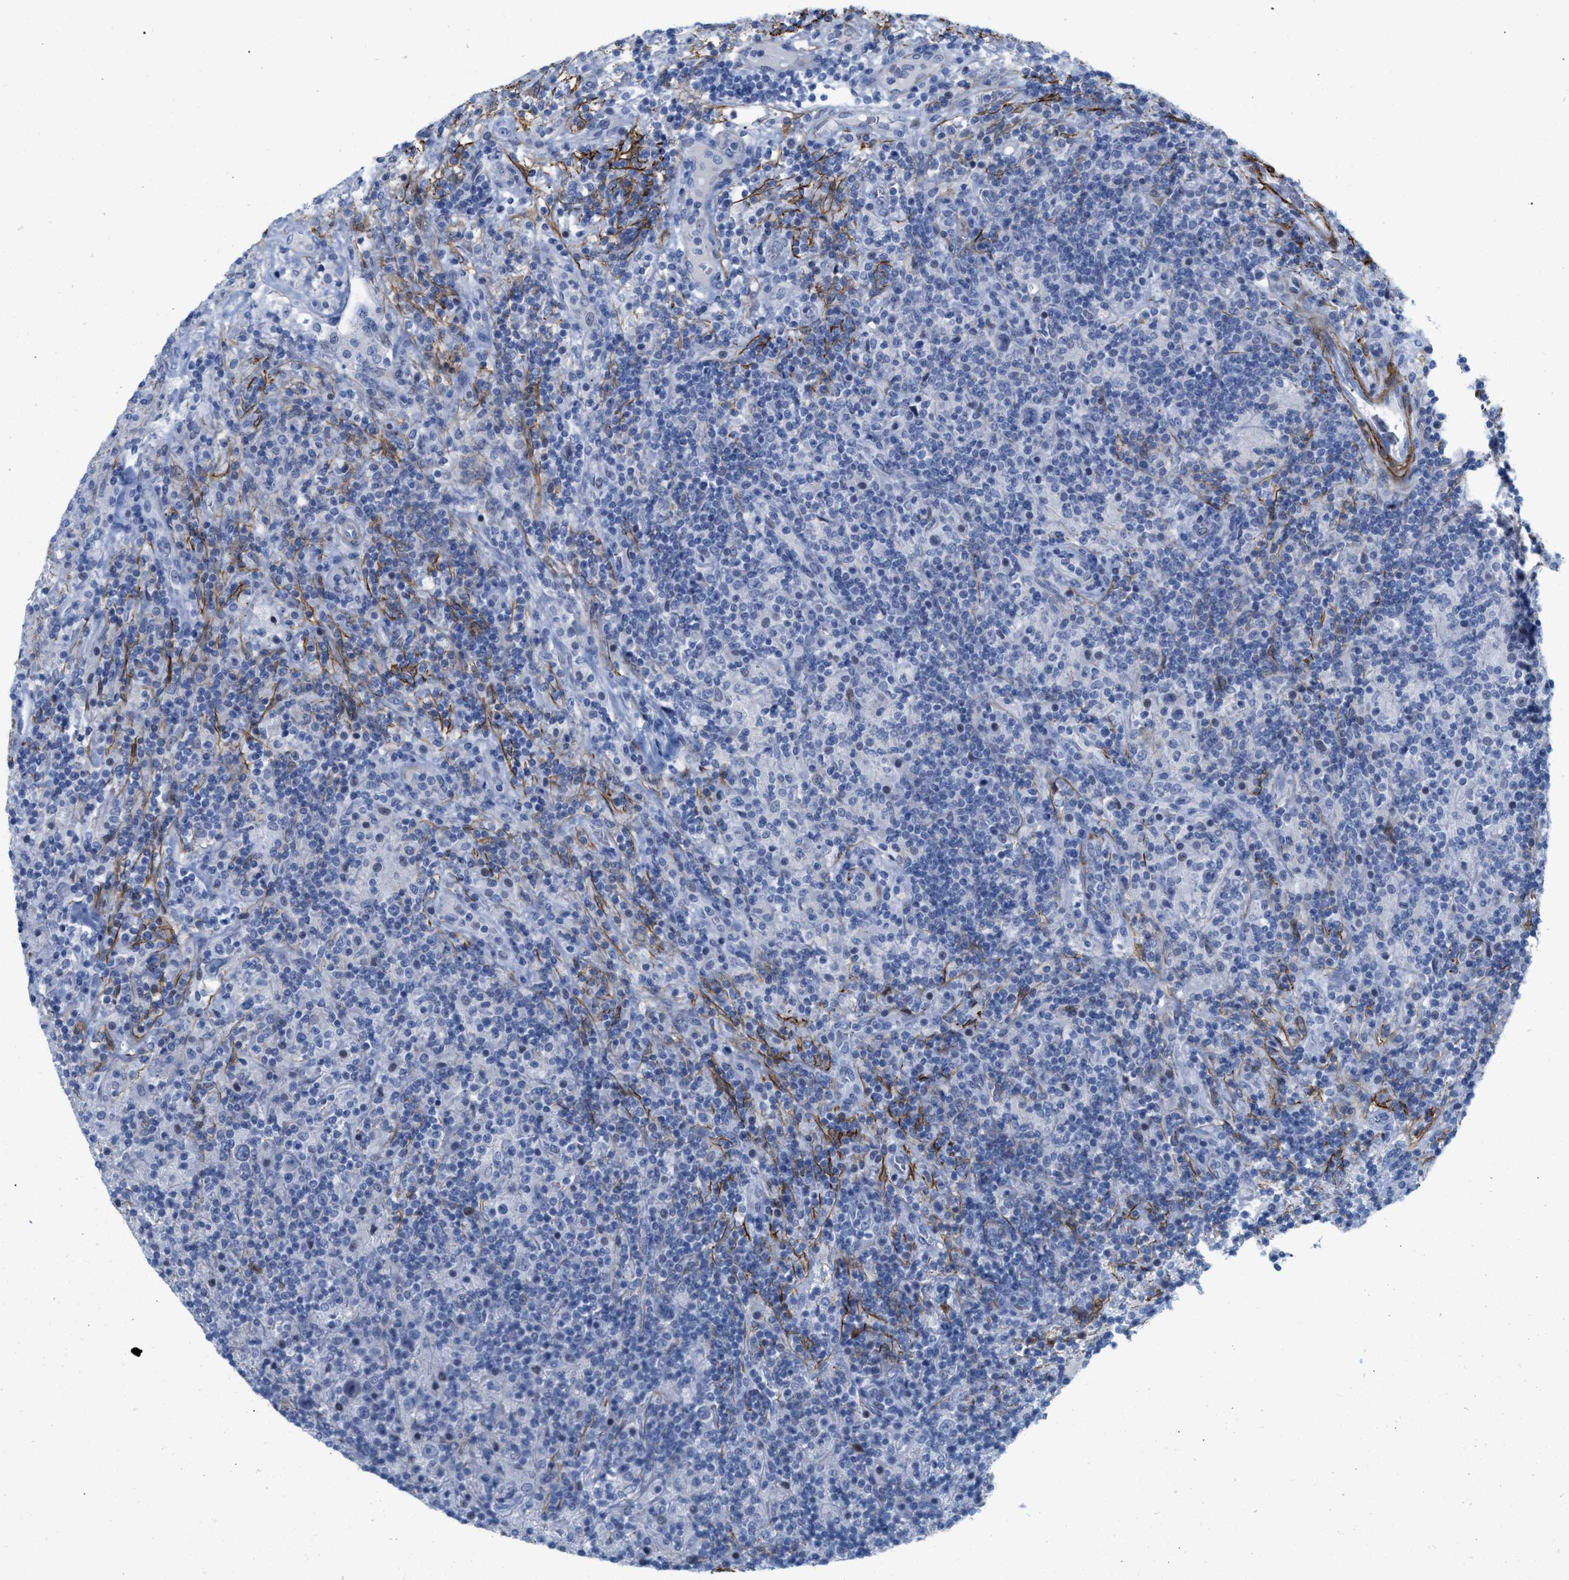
{"staining": {"intensity": "negative", "quantity": "none", "location": "none"}, "tissue": "lymphoma", "cell_type": "Tumor cells", "image_type": "cancer", "snomed": [{"axis": "morphology", "description": "Hodgkin's disease, NOS"}, {"axis": "topography", "description": "Lymph node"}], "caption": "IHC of Hodgkin's disease shows no staining in tumor cells. (DAB immunohistochemistry (IHC), high magnification).", "gene": "TAGLN", "patient": {"sex": "male", "age": 70}}